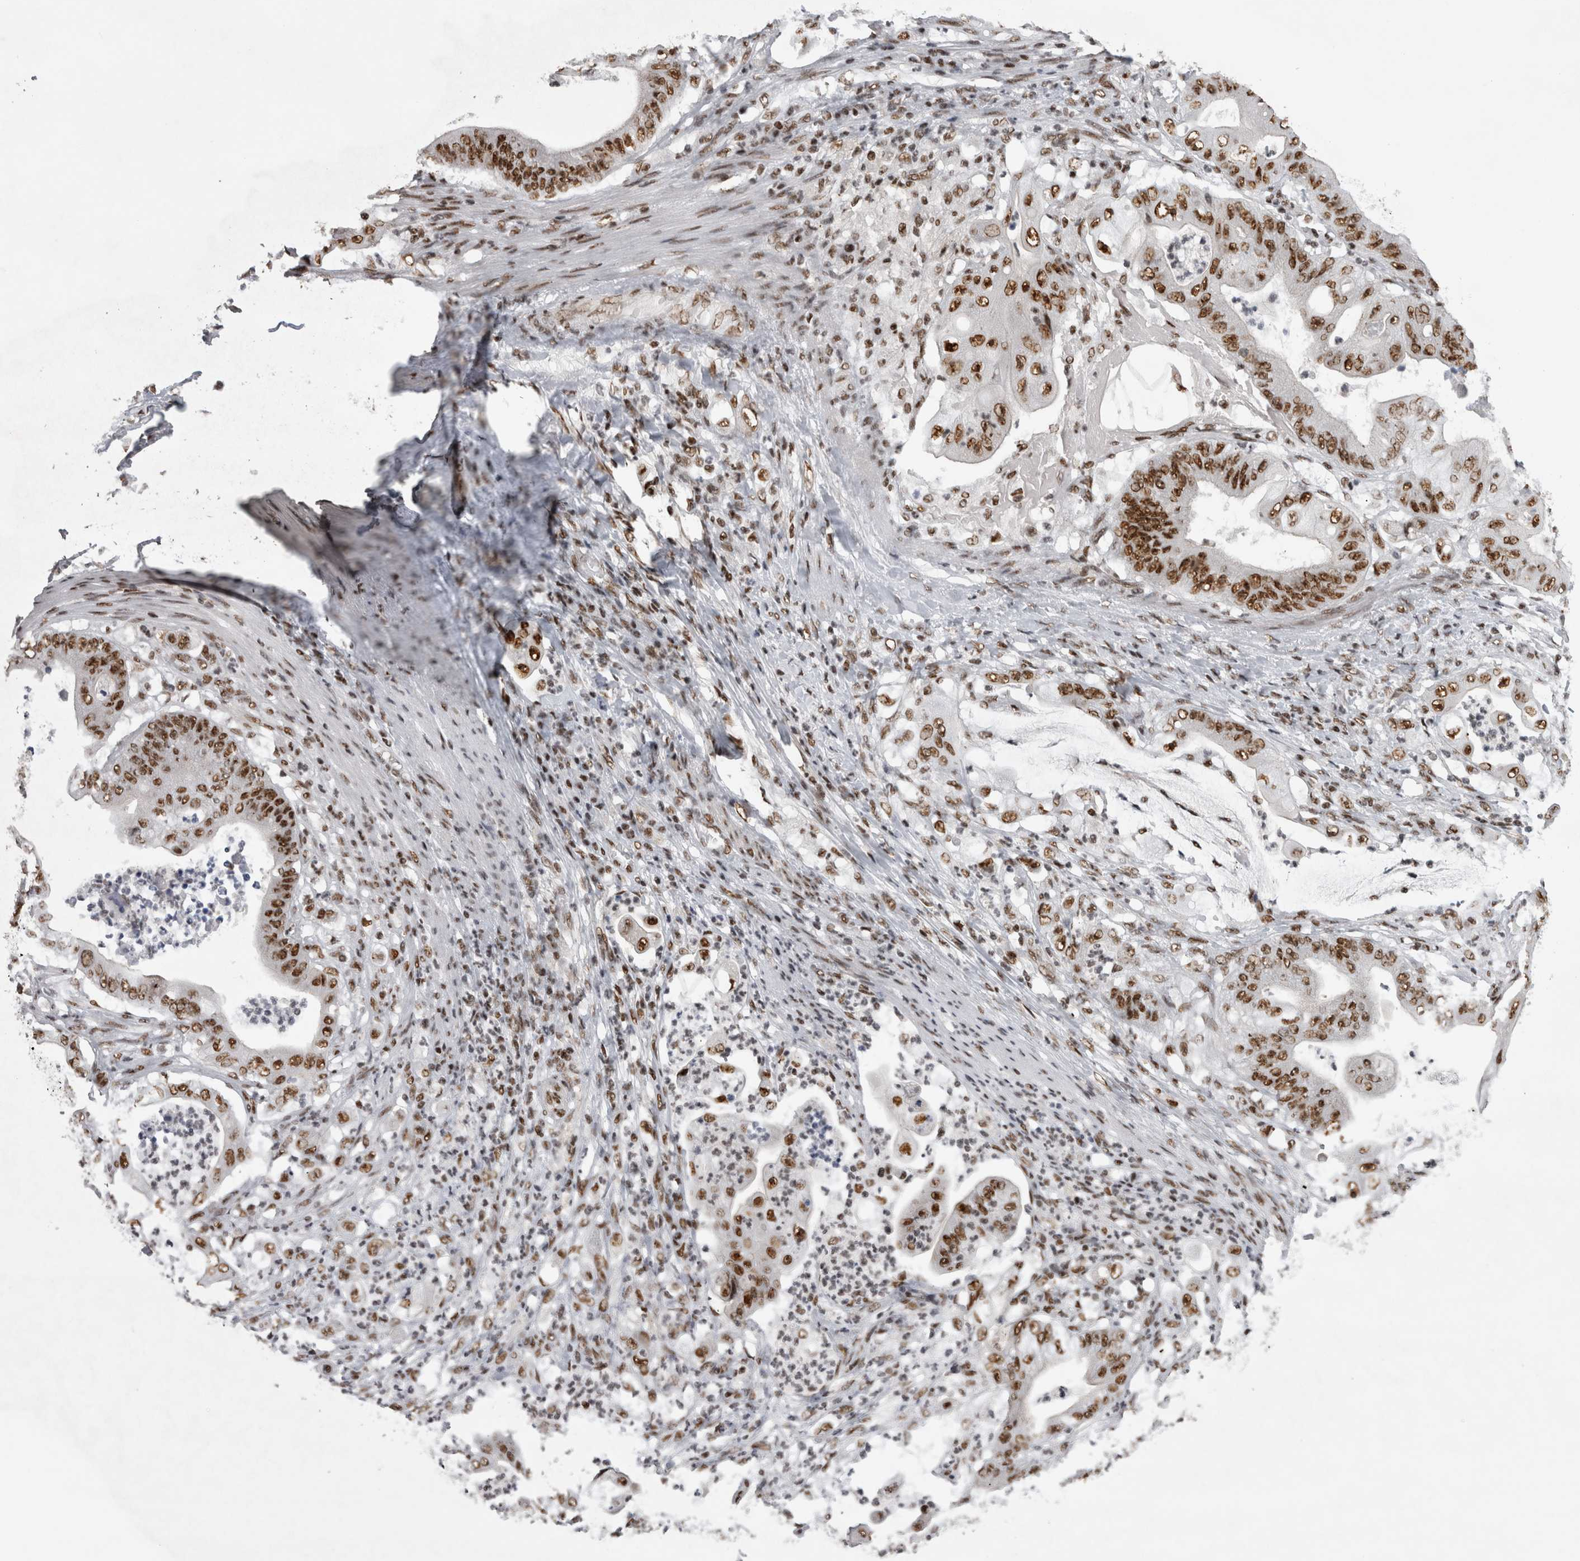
{"staining": {"intensity": "strong", "quantity": ">75%", "location": "nuclear"}, "tissue": "stomach cancer", "cell_type": "Tumor cells", "image_type": "cancer", "snomed": [{"axis": "morphology", "description": "Adenocarcinoma, NOS"}, {"axis": "topography", "description": "Stomach"}], "caption": "DAB immunohistochemical staining of human stomach cancer (adenocarcinoma) reveals strong nuclear protein expression in approximately >75% of tumor cells.", "gene": "CDK11A", "patient": {"sex": "female", "age": 73}}